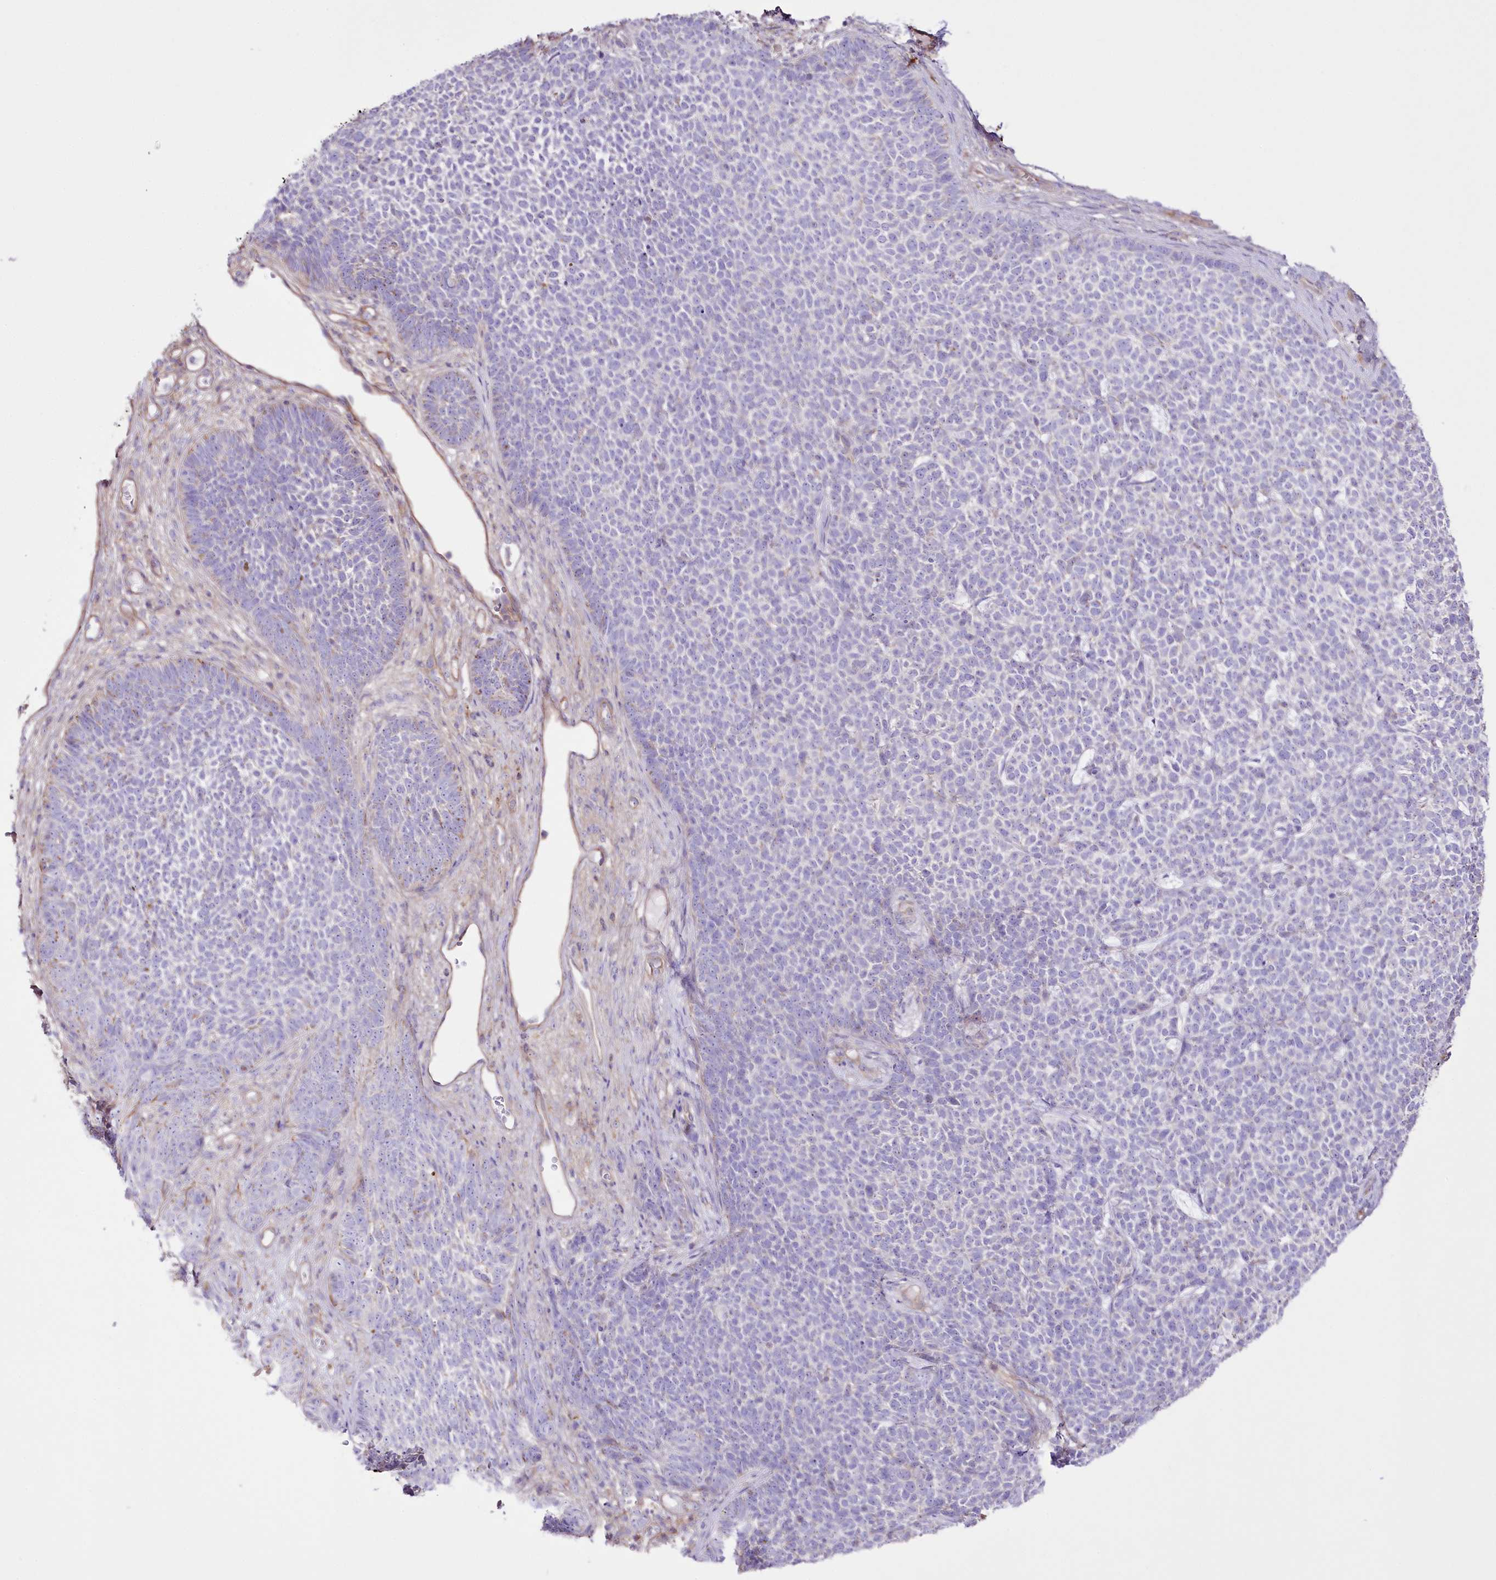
{"staining": {"intensity": "negative", "quantity": "none", "location": "none"}, "tissue": "skin cancer", "cell_type": "Tumor cells", "image_type": "cancer", "snomed": [{"axis": "morphology", "description": "Basal cell carcinoma"}, {"axis": "topography", "description": "Skin"}], "caption": "Immunohistochemical staining of human basal cell carcinoma (skin) shows no significant expression in tumor cells.", "gene": "FAM216A", "patient": {"sex": "female", "age": 84}}